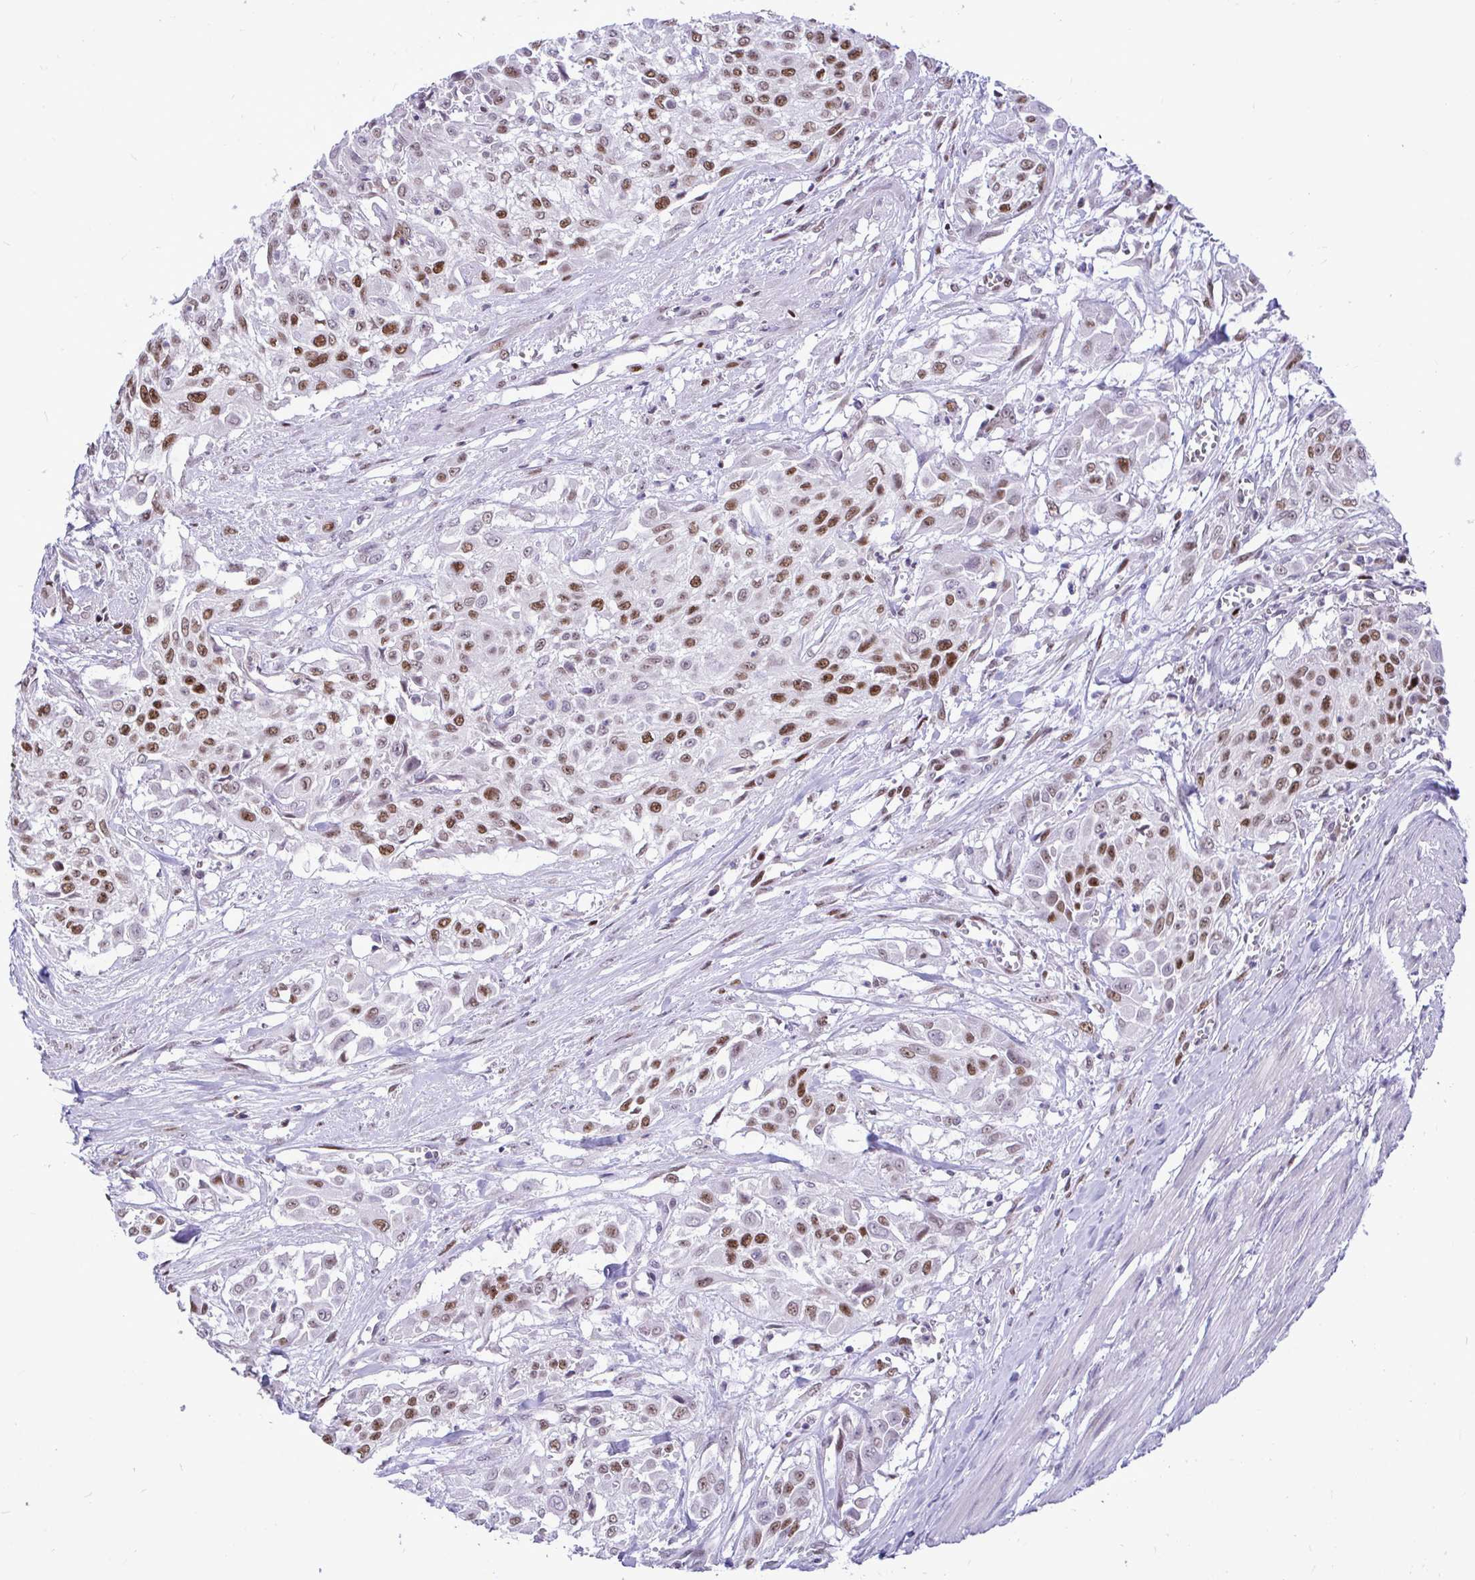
{"staining": {"intensity": "moderate", "quantity": ">75%", "location": "nuclear"}, "tissue": "urothelial cancer", "cell_type": "Tumor cells", "image_type": "cancer", "snomed": [{"axis": "morphology", "description": "Urothelial carcinoma, High grade"}, {"axis": "topography", "description": "Urinary bladder"}], "caption": "Protein expression analysis of human urothelial cancer reveals moderate nuclear positivity in about >75% of tumor cells. The staining was performed using DAB (3,3'-diaminobenzidine) to visualize the protein expression in brown, while the nuclei were stained in blue with hematoxylin (Magnification: 20x).", "gene": "C1QL2", "patient": {"sex": "male", "age": 57}}